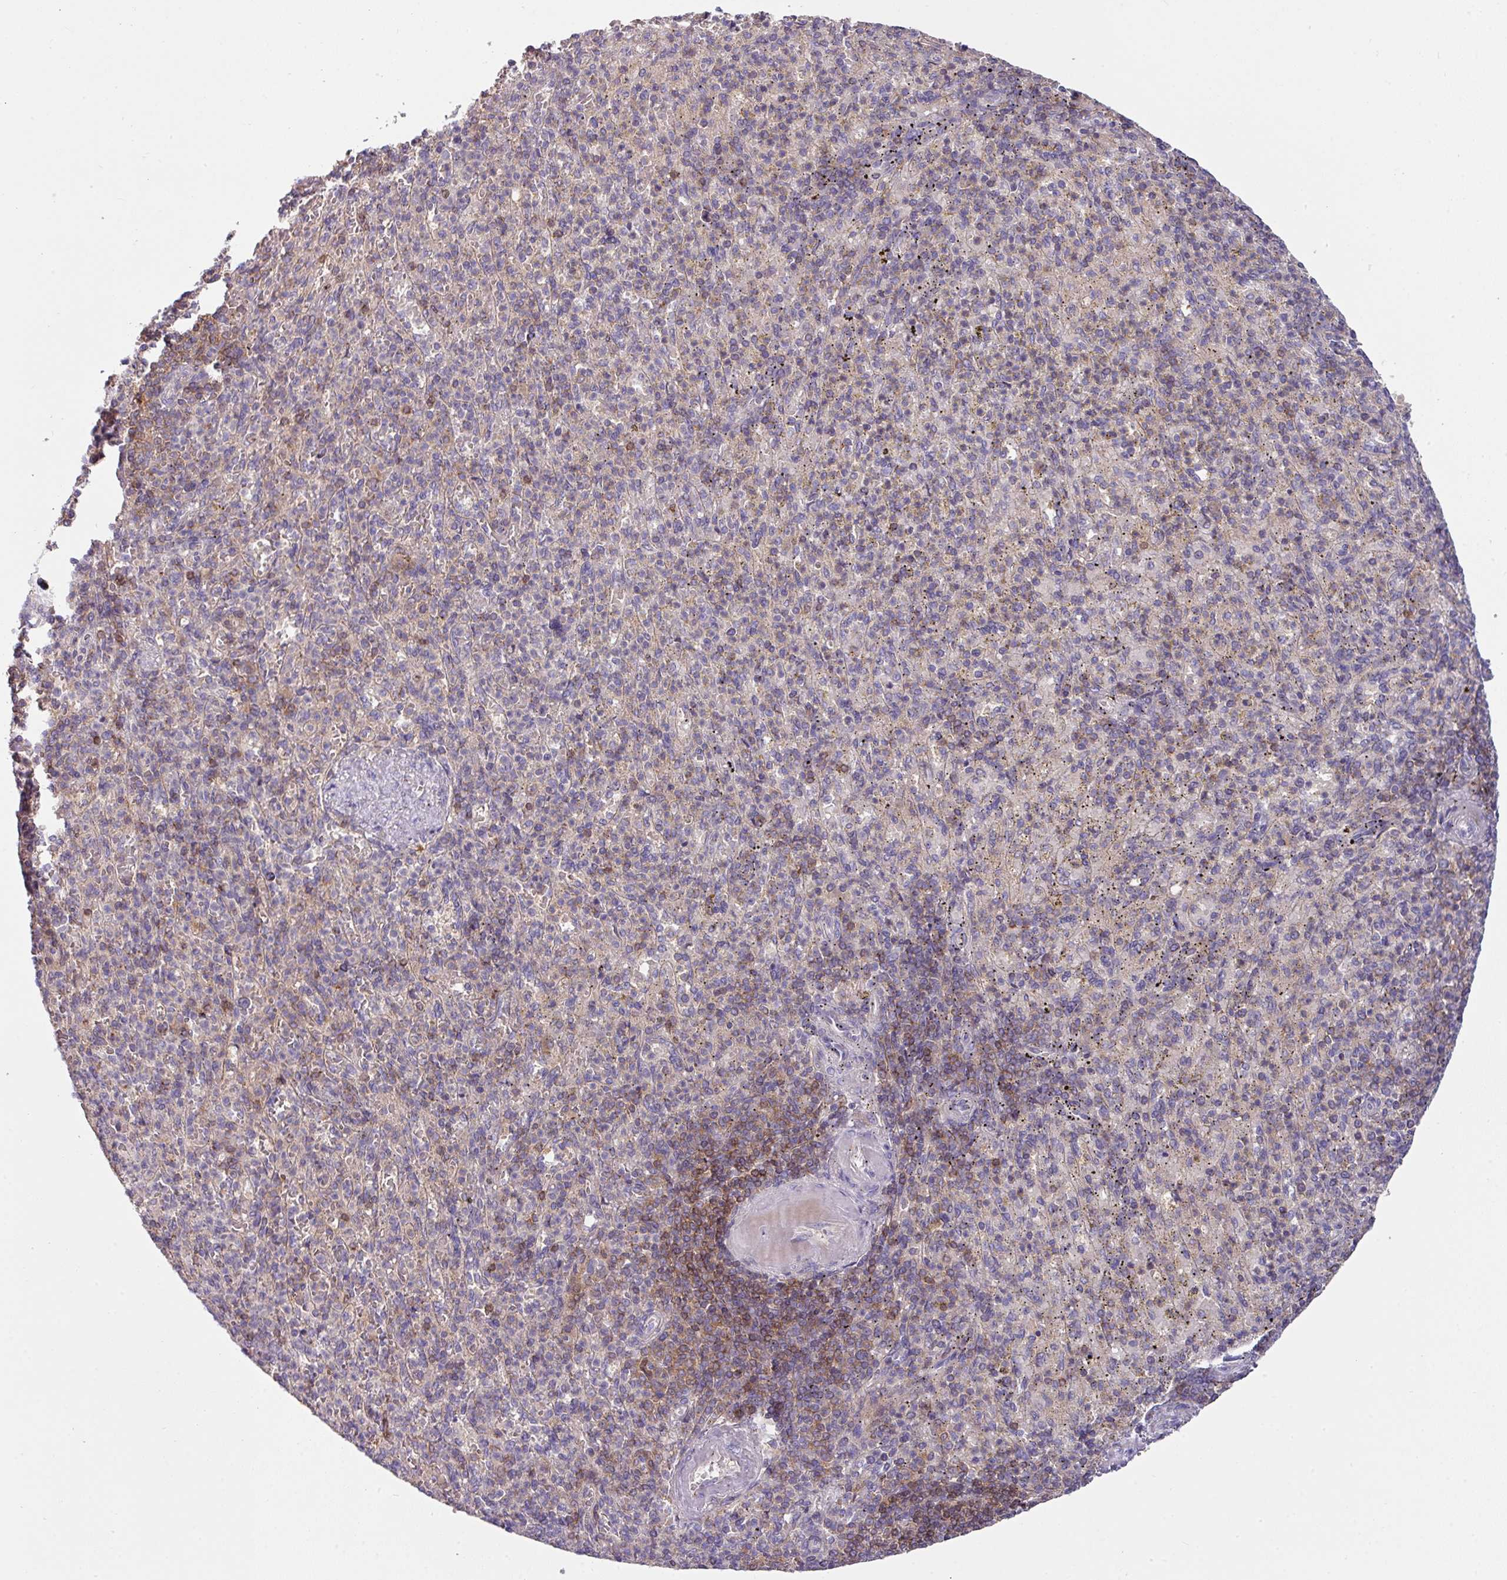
{"staining": {"intensity": "negative", "quantity": "none", "location": "none"}, "tissue": "spleen", "cell_type": "Cells in red pulp", "image_type": "normal", "snomed": [{"axis": "morphology", "description": "Normal tissue, NOS"}, {"axis": "topography", "description": "Spleen"}], "caption": "Normal spleen was stained to show a protein in brown. There is no significant staining in cells in red pulp. The staining was performed using DAB (3,3'-diaminobenzidine) to visualize the protein expression in brown, while the nuclei were stained in blue with hematoxylin (Magnification: 20x).", "gene": "SLAMF6", "patient": {"sex": "female", "age": 74}}